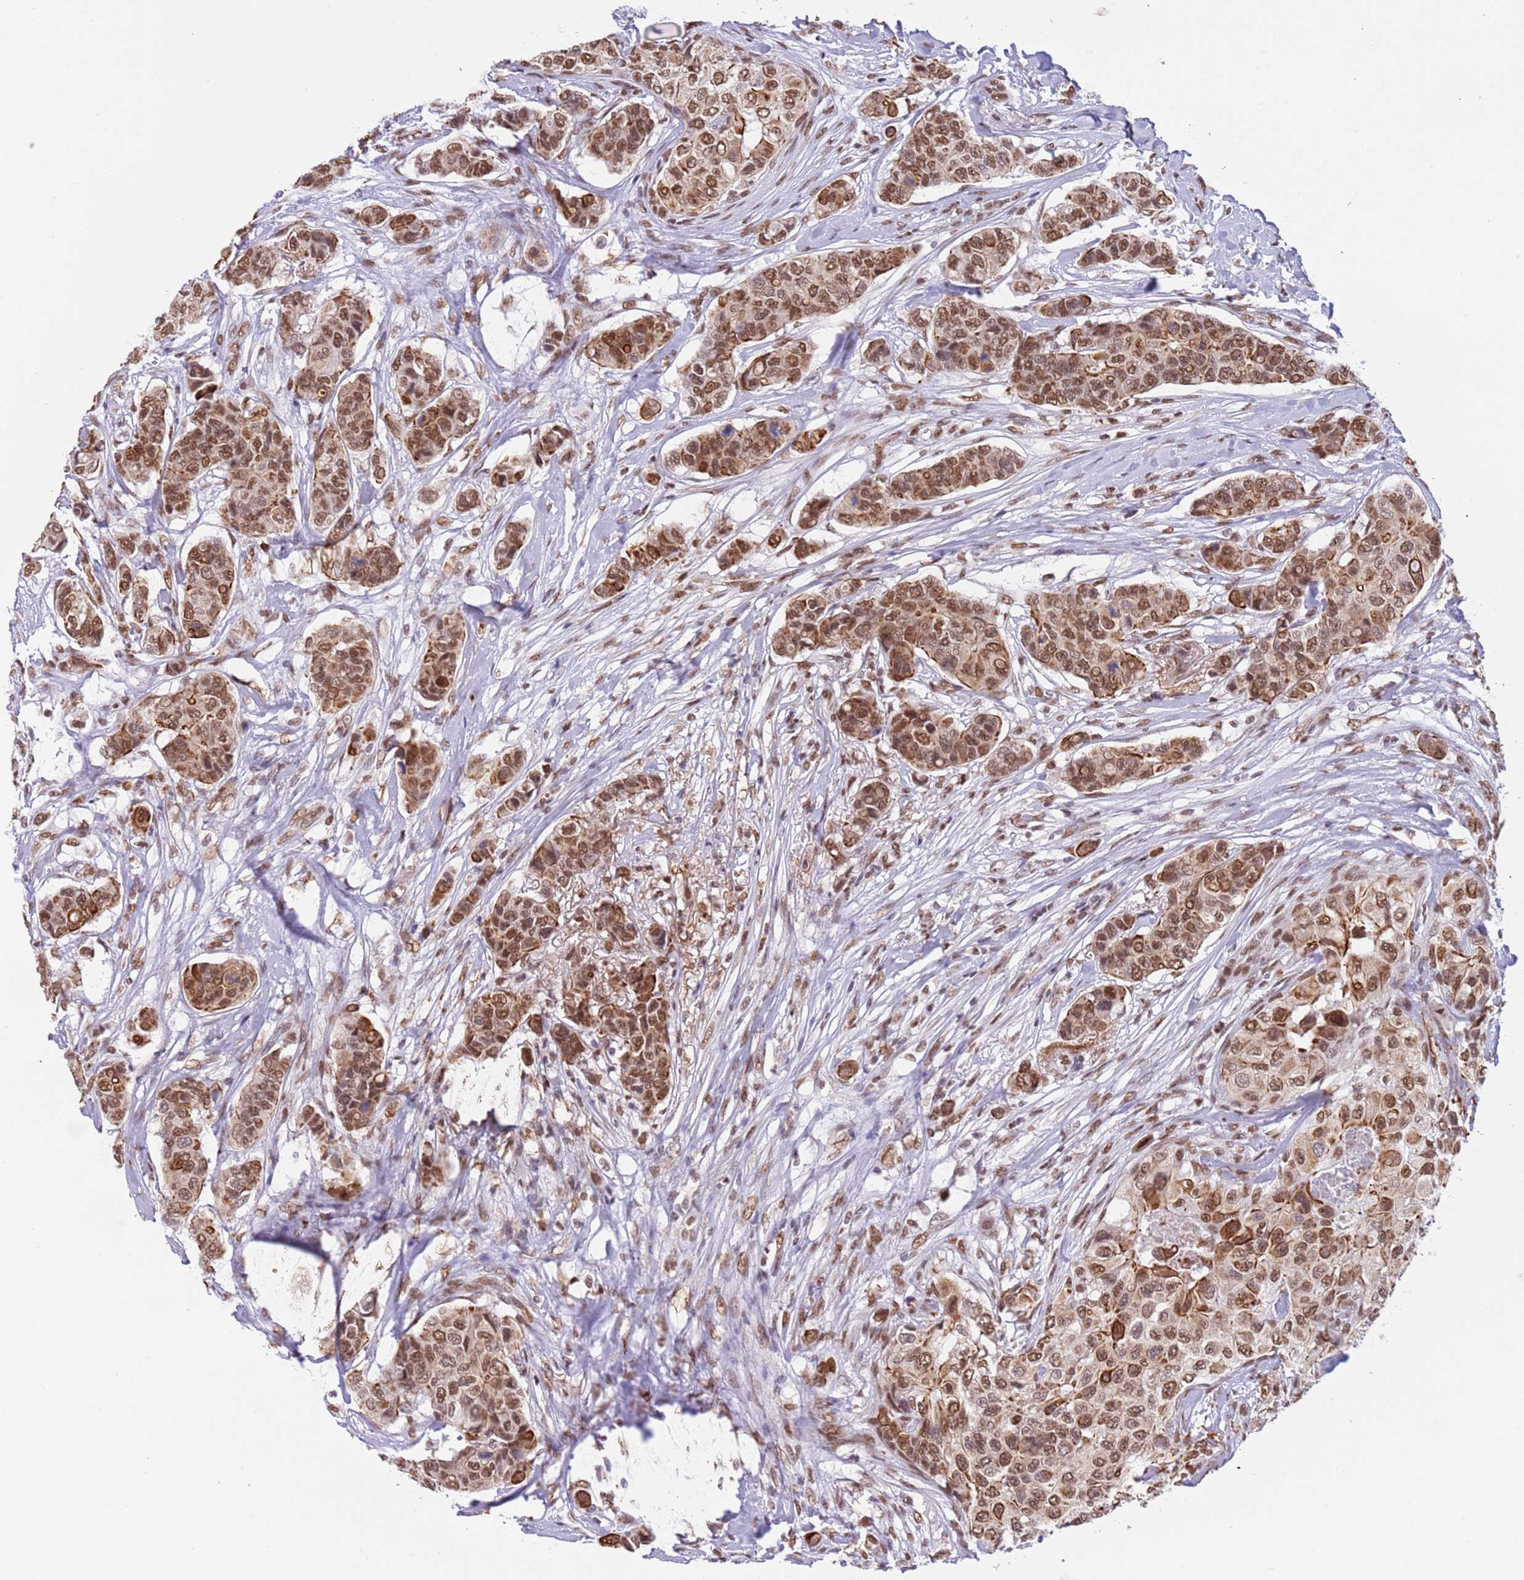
{"staining": {"intensity": "moderate", "quantity": ">75%", "location": "nuclear"}, "tissue": "breast cancer", "cell_type": "Tumor cells", "image_type": "cancer", "snomed": [{"axis": "morphology", "description": "Lobular carcinoma"}, {"axis": "topography", "description": "Breast"}], "caption": "Tumor cells exhibit moderate nuclear staining in about >75% of cells in breast cancer.", "gene": "TRIM32", "patient": {"sex": "female", "age": 51}}